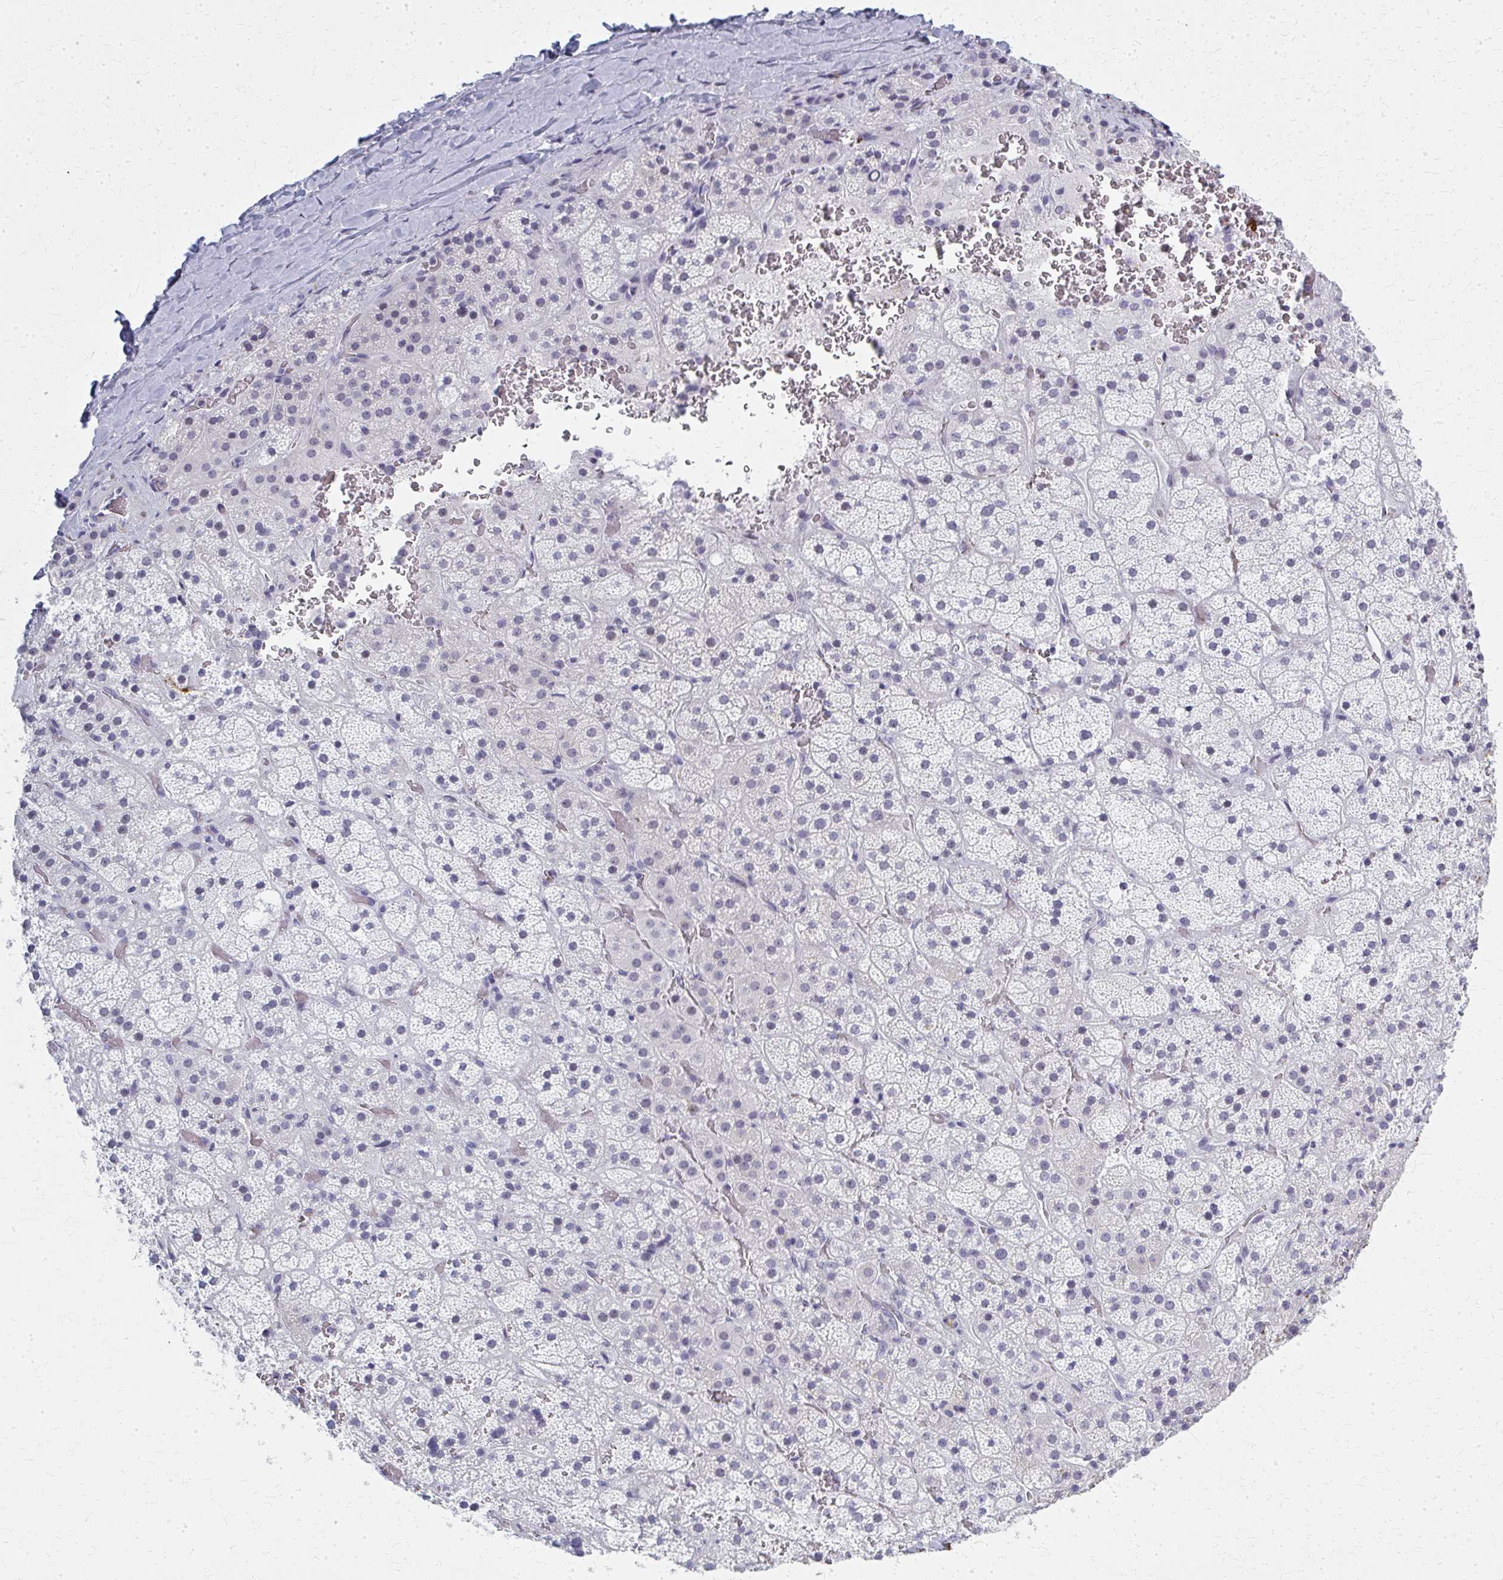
{"staining": {"intensity": "negative", "quantity": "none", "location": "none"}, "tissue": "adrenal gland", "cell_type": "Glandular cells", "image_type": "normal", "snomed": [{"axis": "morphology", "description": "Normal tissue, NOS"}, {"axis": "topography", "description": "Adrenal gland"}], "caption": "This is an immunohistochemistry (IHC) image of benign human adrenal gland. There is no expression in glandular cells.", "gene": "CASQ2", "patient": {"sex": "male", "age": 57}}